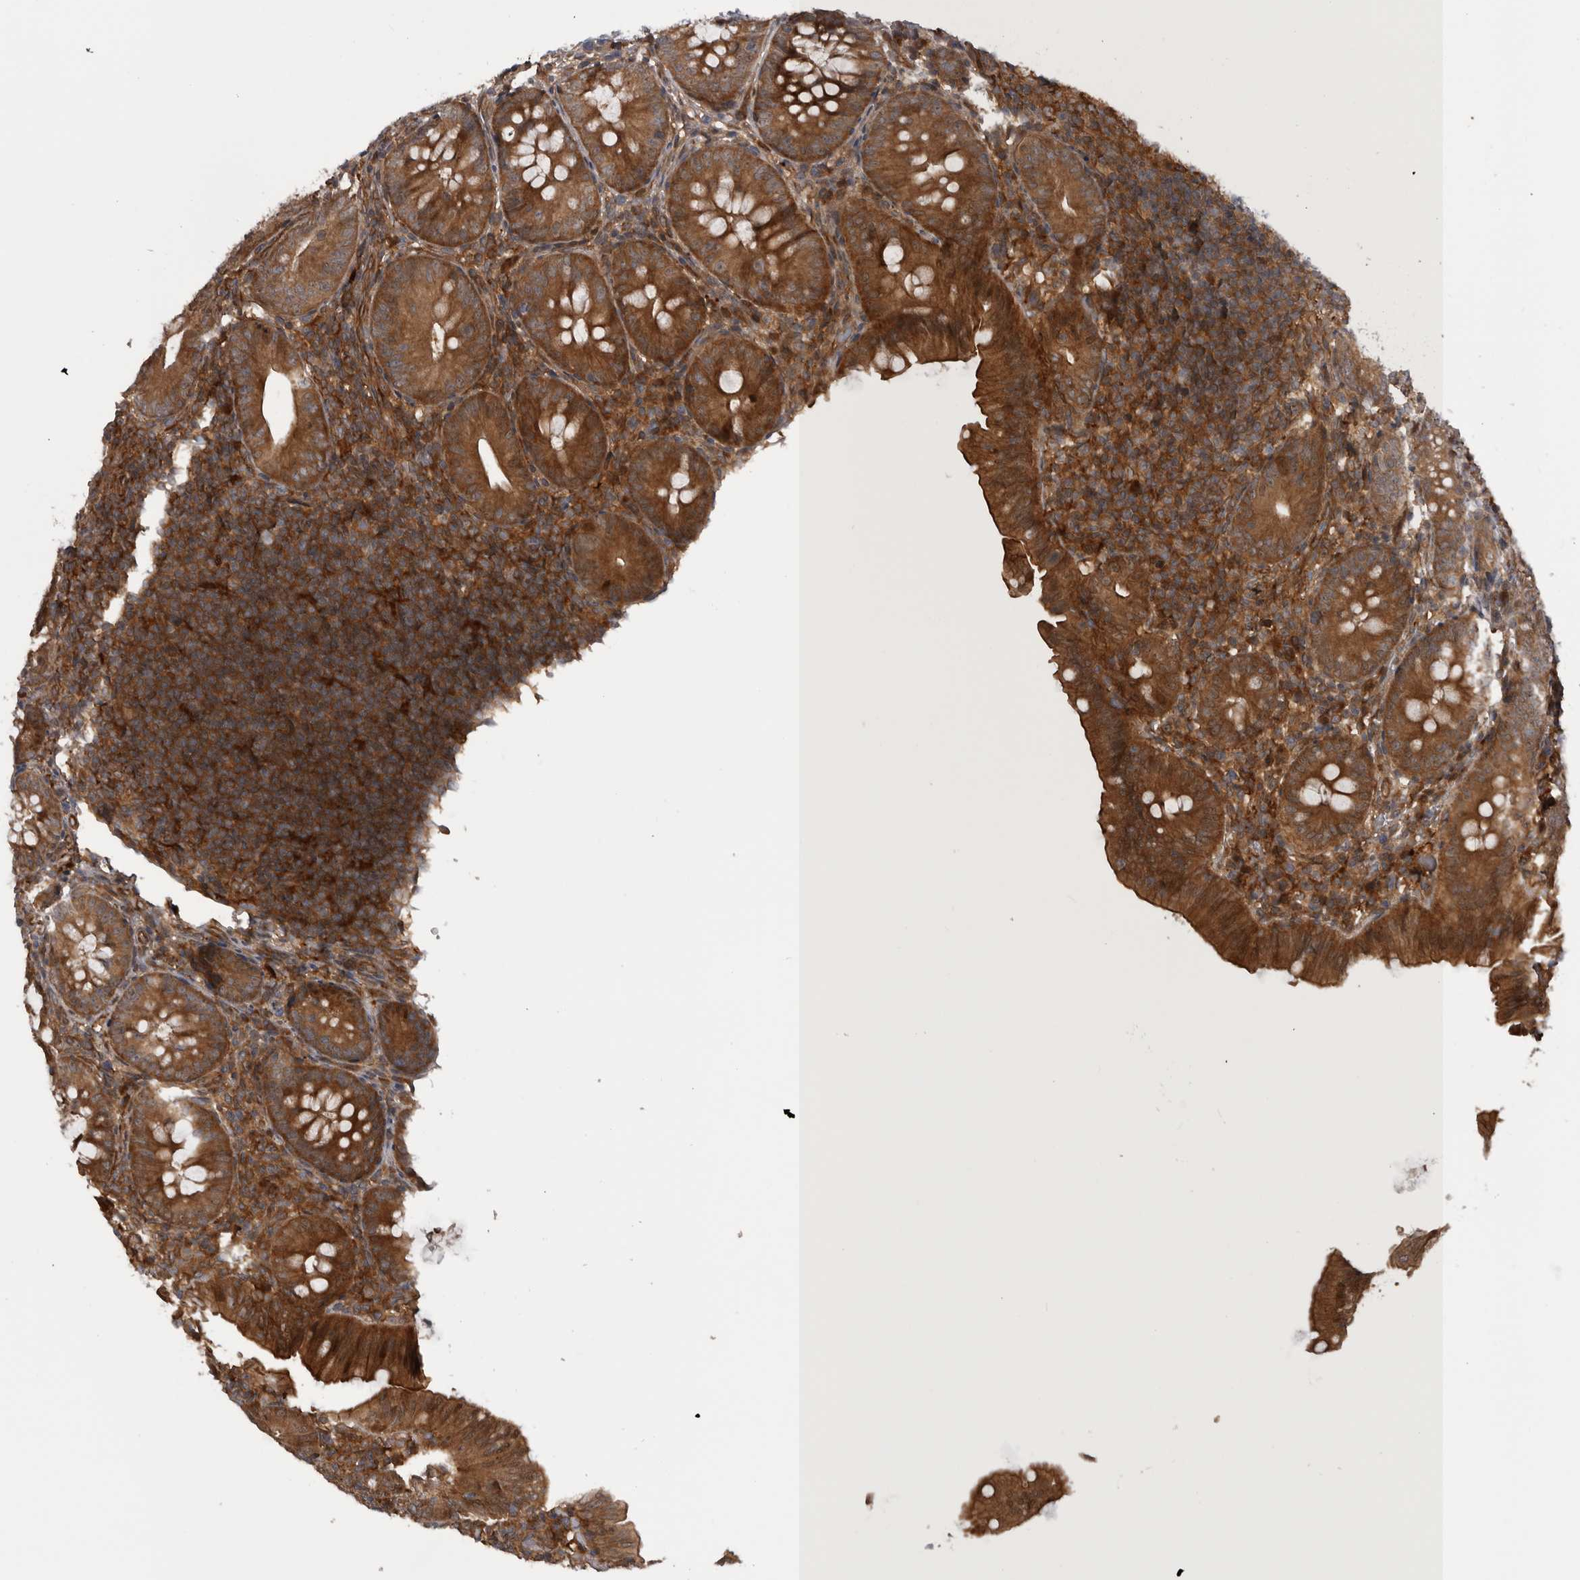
{"staining": {"intensity": "strong", "quantity": ">75%", "location": "cytoplasmic/membranous"}, "tissue": "appendix", "cell_type": "Glandular cells", "image_type": "normal", "snomed": [{"axis": "morphology", "description": "Normal tissue, NOS"}, {"axis": "topography", "description": "Appendix"}], "caption": "Appendix stained with DAB immunohistochemistry exhibits high levels of strong cytoplasmic/membranous staining in approximately >75% of glandular cells. (DAB (3,3'-diaminobenzidine) IHC with brightfield microscopy, high magnification).", "gene": "RAB3GAP2", "patient": {"sex": "male", "age": 1}}